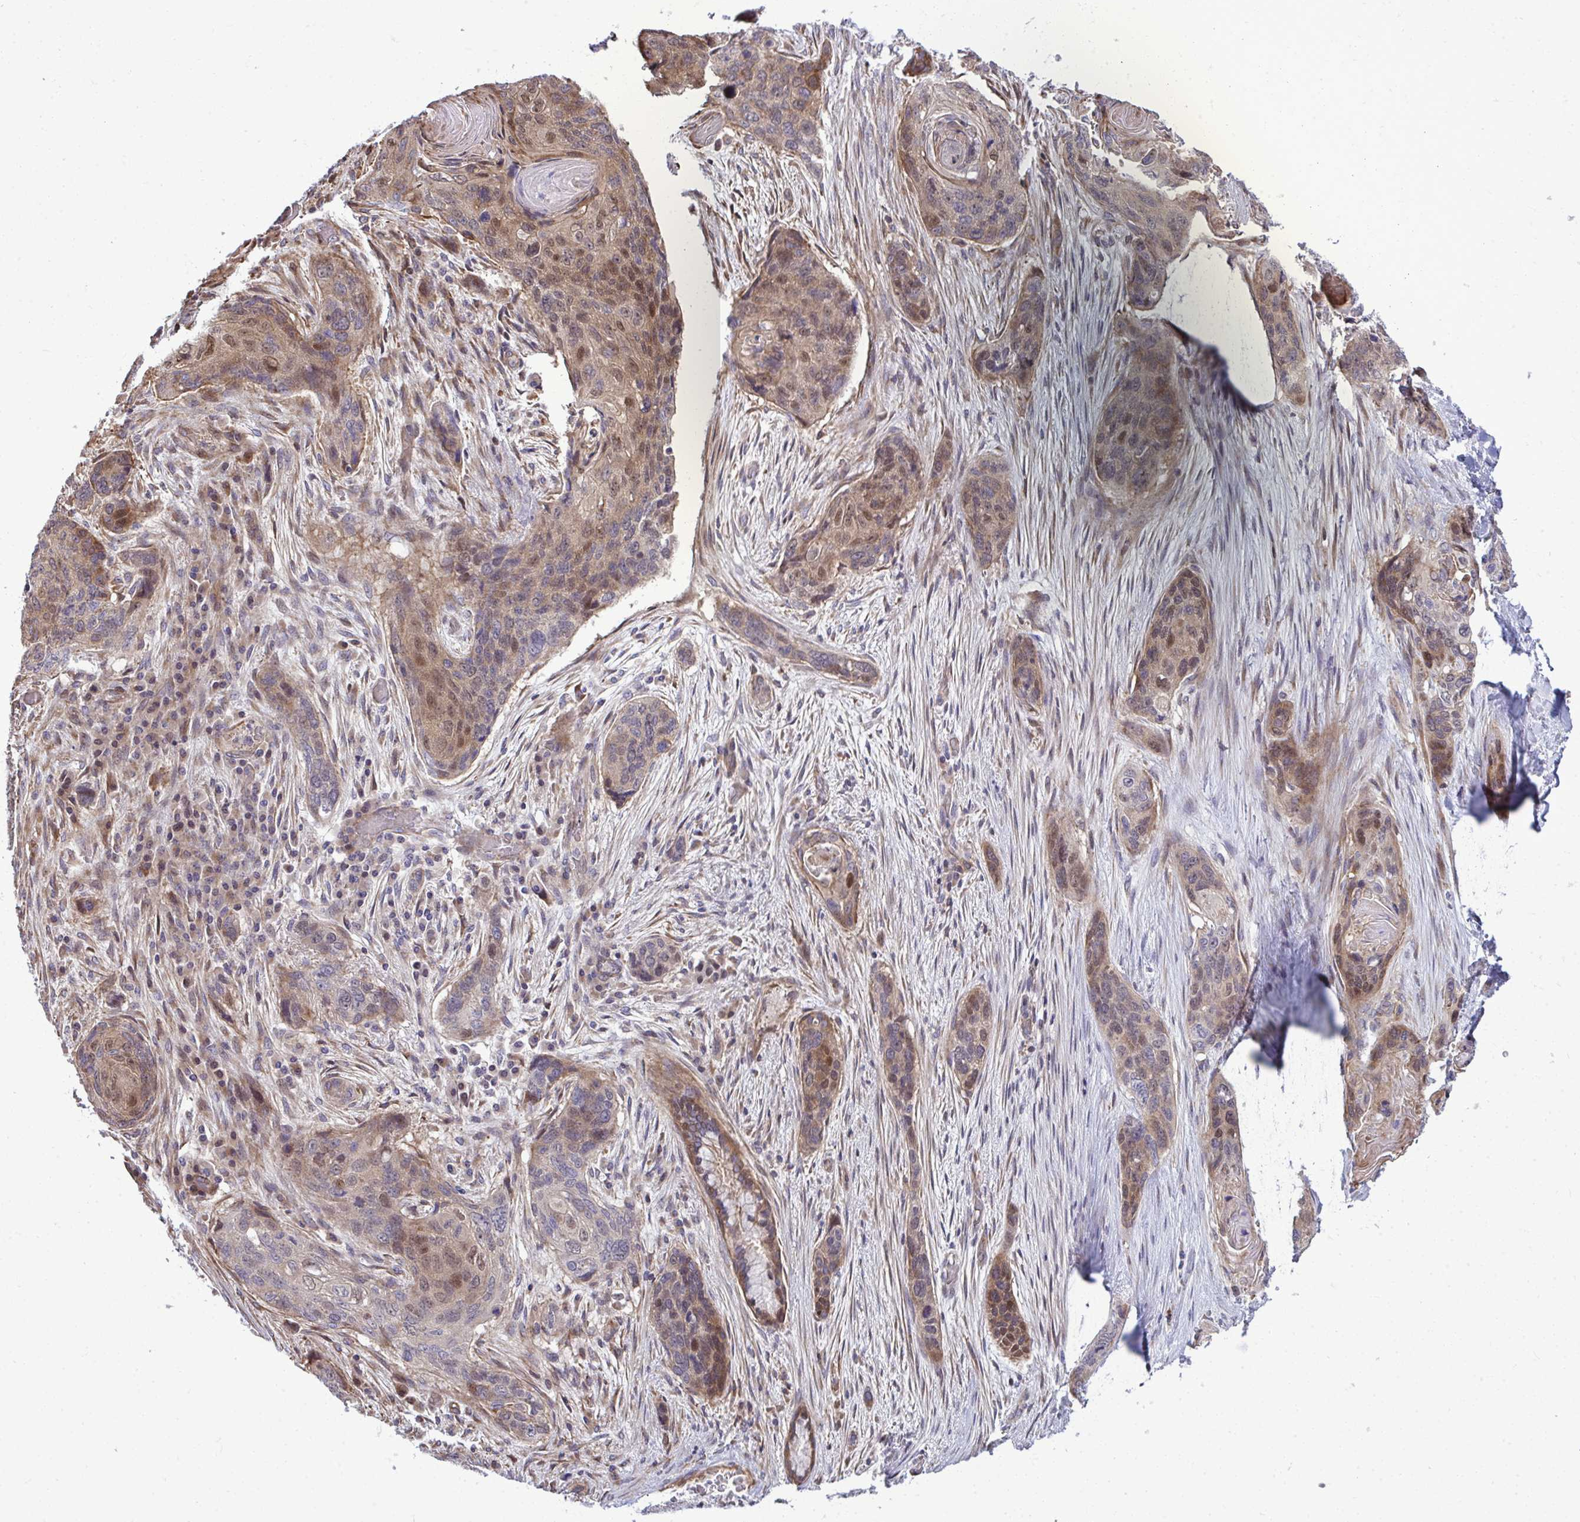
{"staining": {"intensity": "moderate", "quantity": ">75%", "location": "cytoplasmic/membranous,nuclear"}, "tissue": "lung cancer", "cell_type": "Tumor cells", "image_type": "cancer", "snomed": [{"axis": "morphology", "description": "Squamous cell carcinoma, NOS"}, {"axis": "morphology", "description": "Squamous cell carcinoma, metastatic, NOS"}, {"axis": "topography", "description": "Lymph node"}, {"axis": "topography", "description": "Lung"}], "caption": "Immunohistochemistry (IHC) (DAB (3,3'-diaminobenzidine)) staining of lung cancer (metastatic squamous cell carcinoma) demonstrates moderate cytoplasmic/membranous and nuclear protein expression in approximately >75% of tumor cells. Nuclei are stained in blue.", "gene": "ZSCAN9", "patient": {"sex": "male", "age": 41}}